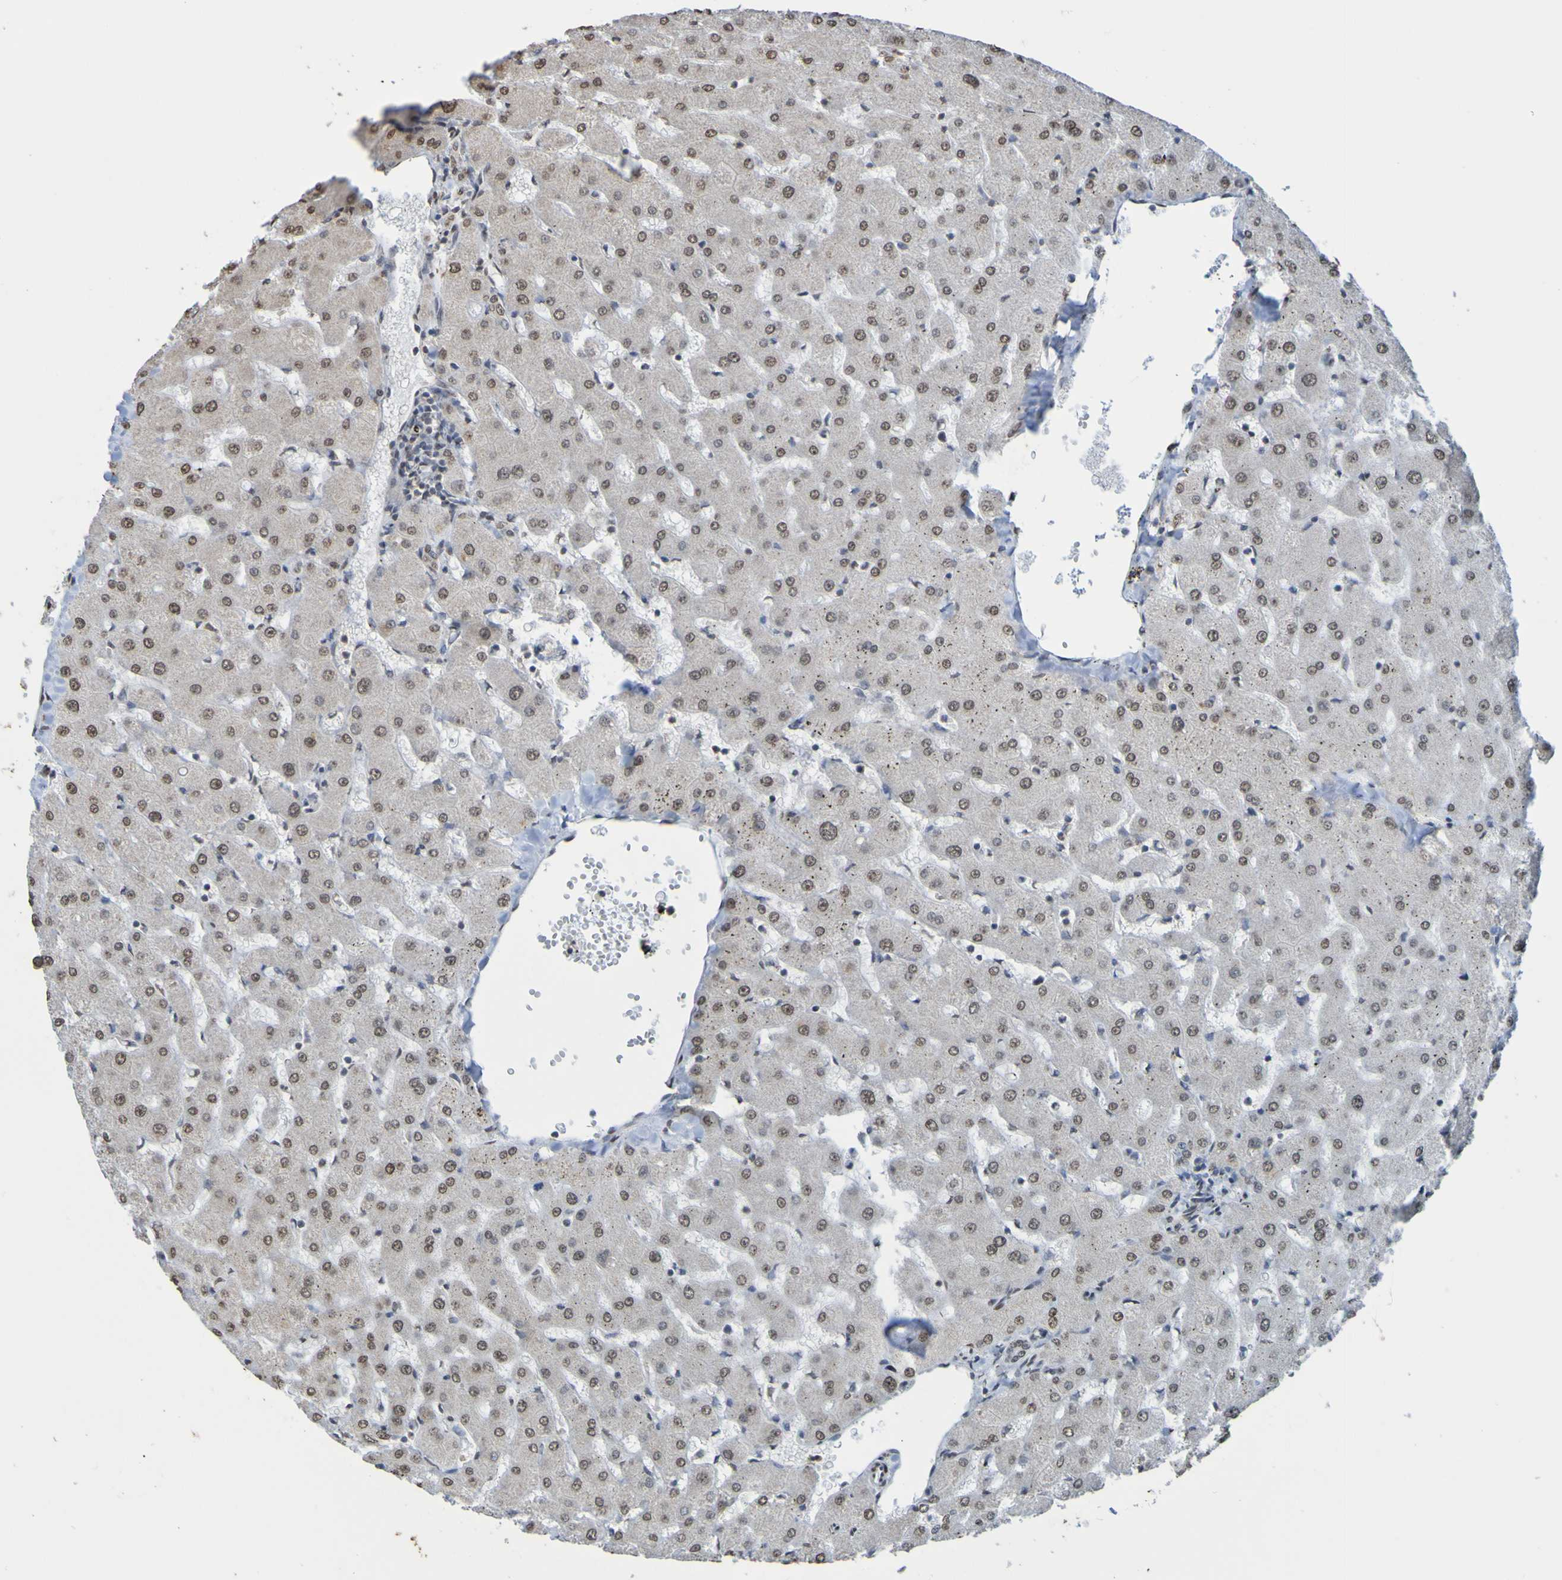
{"staining": {"intensity": "moderate", "quantity": ">75%", "location": "nuclear"}, "tissue": "liver", "cell_type": "Cholangiocytes", "image_type": "normal", "snomed": [{"axis": "morphology", "description": "Normal tissue, NOS"}, {"axis": "topography", "description": "Liver"}], "caption": "Immunohistochemistry image of normal liver: human liver stained using IHC shows medium levels of moderate protein expression localized specifically in the nuclear of cholangiocytes, appearing as a nuclear brown color.", "gene": "ALKBH2", "patient": {"sex": "female", "age": 63}}